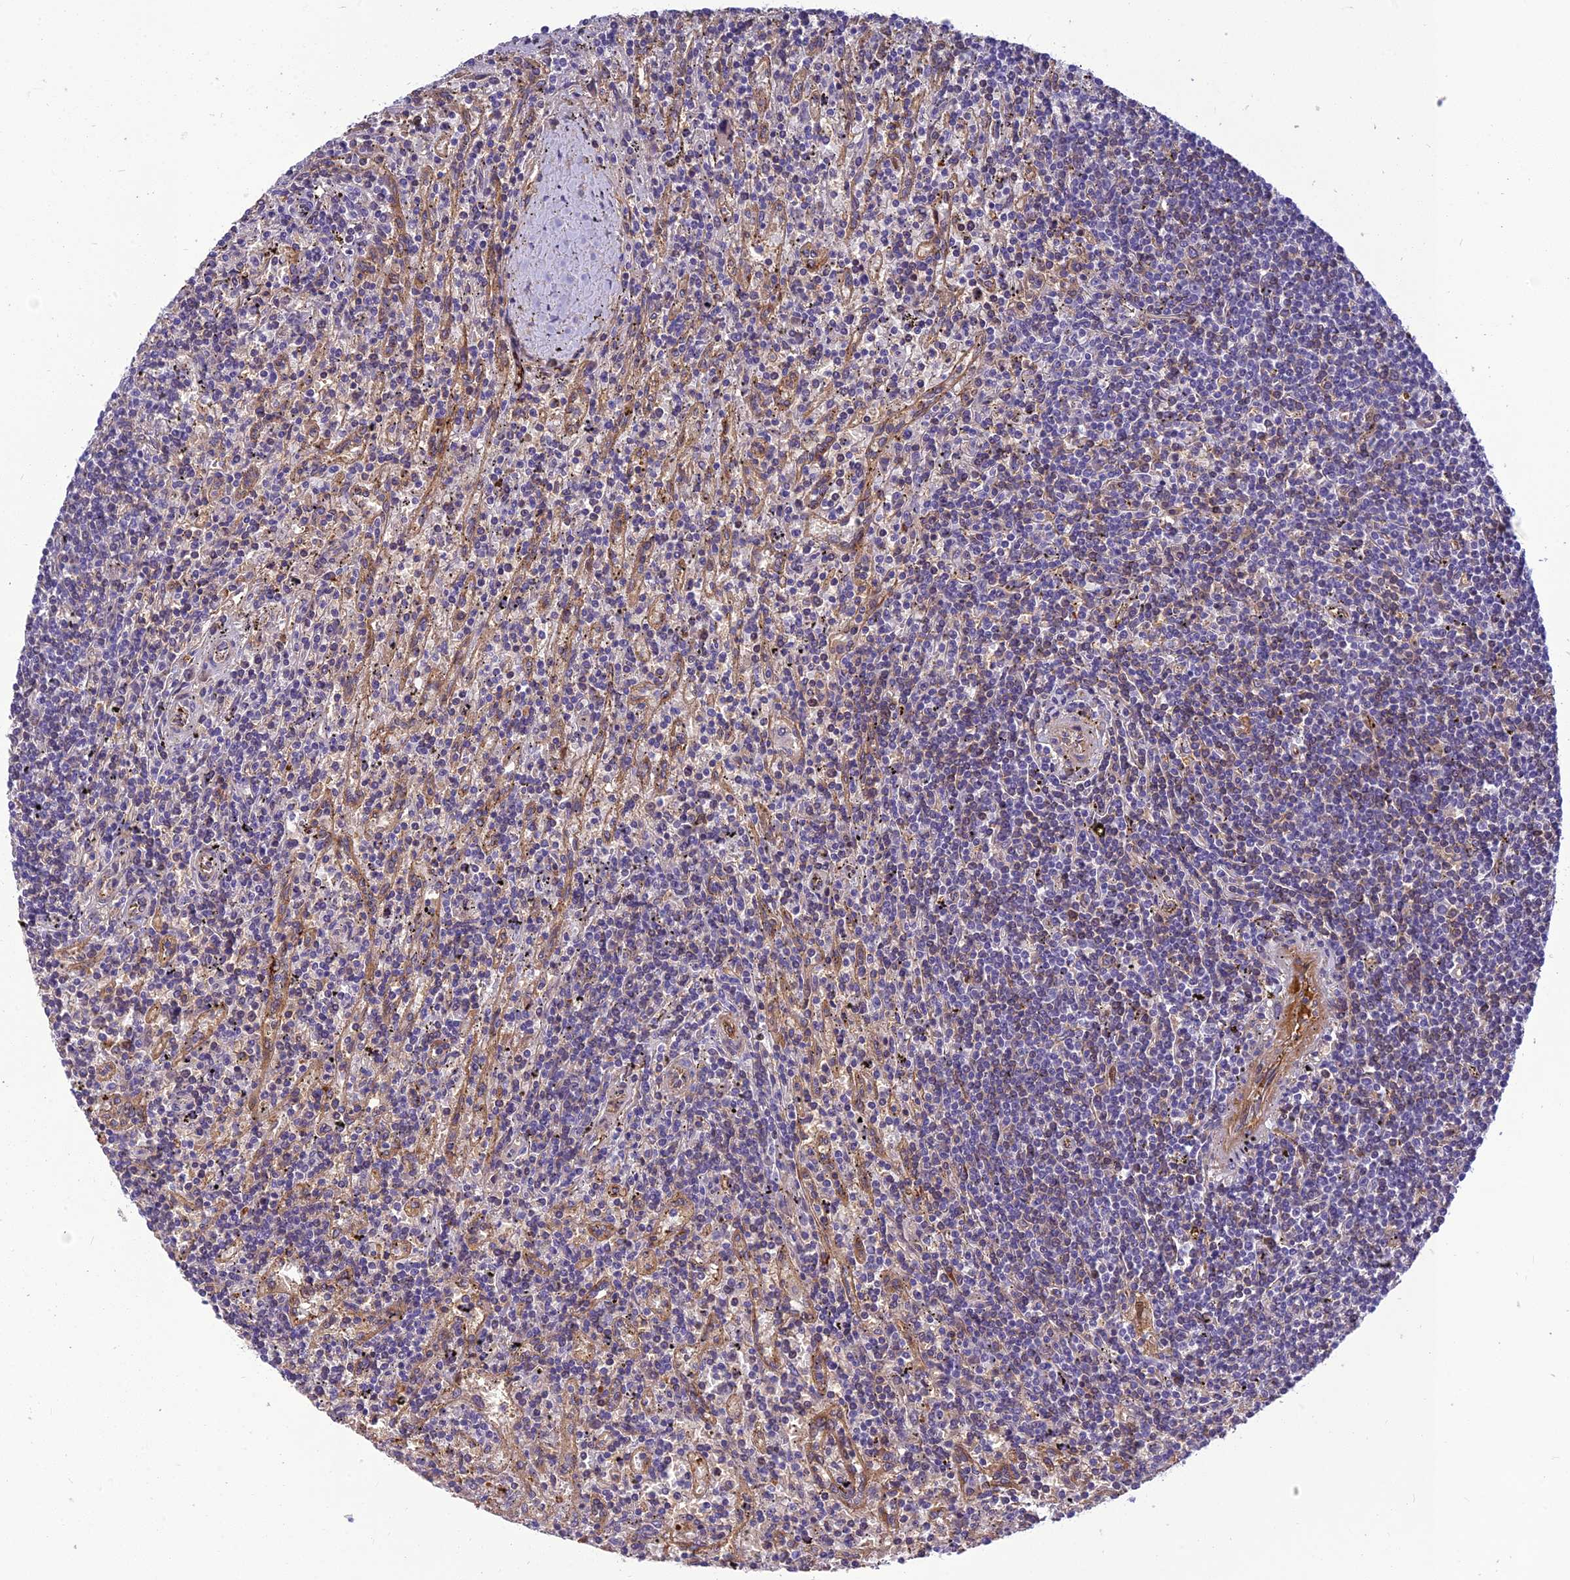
{"staining": {"intensity": "negative", "quantity": "none", "location": "none"}, "tissue": "lymphoma", "cell_type": "Tumor cells", "image_type": "cancer", "snomed": [{"axis": "morphology", "description": "Malignant lymphoma, non-Hodgkin's type, Low grade"}, {"axis": "topography", "description": "Spleen"}], "caption": "This image is of low-grade malignant lymphoma, non-Hodgkin's type stained with IHC to label a protein in brown with the nuclei are counter-stained blue. There is no expression in tumor cells.", "gene": "CLEC11A", "patient": {"sex": "male", "age": 76}}